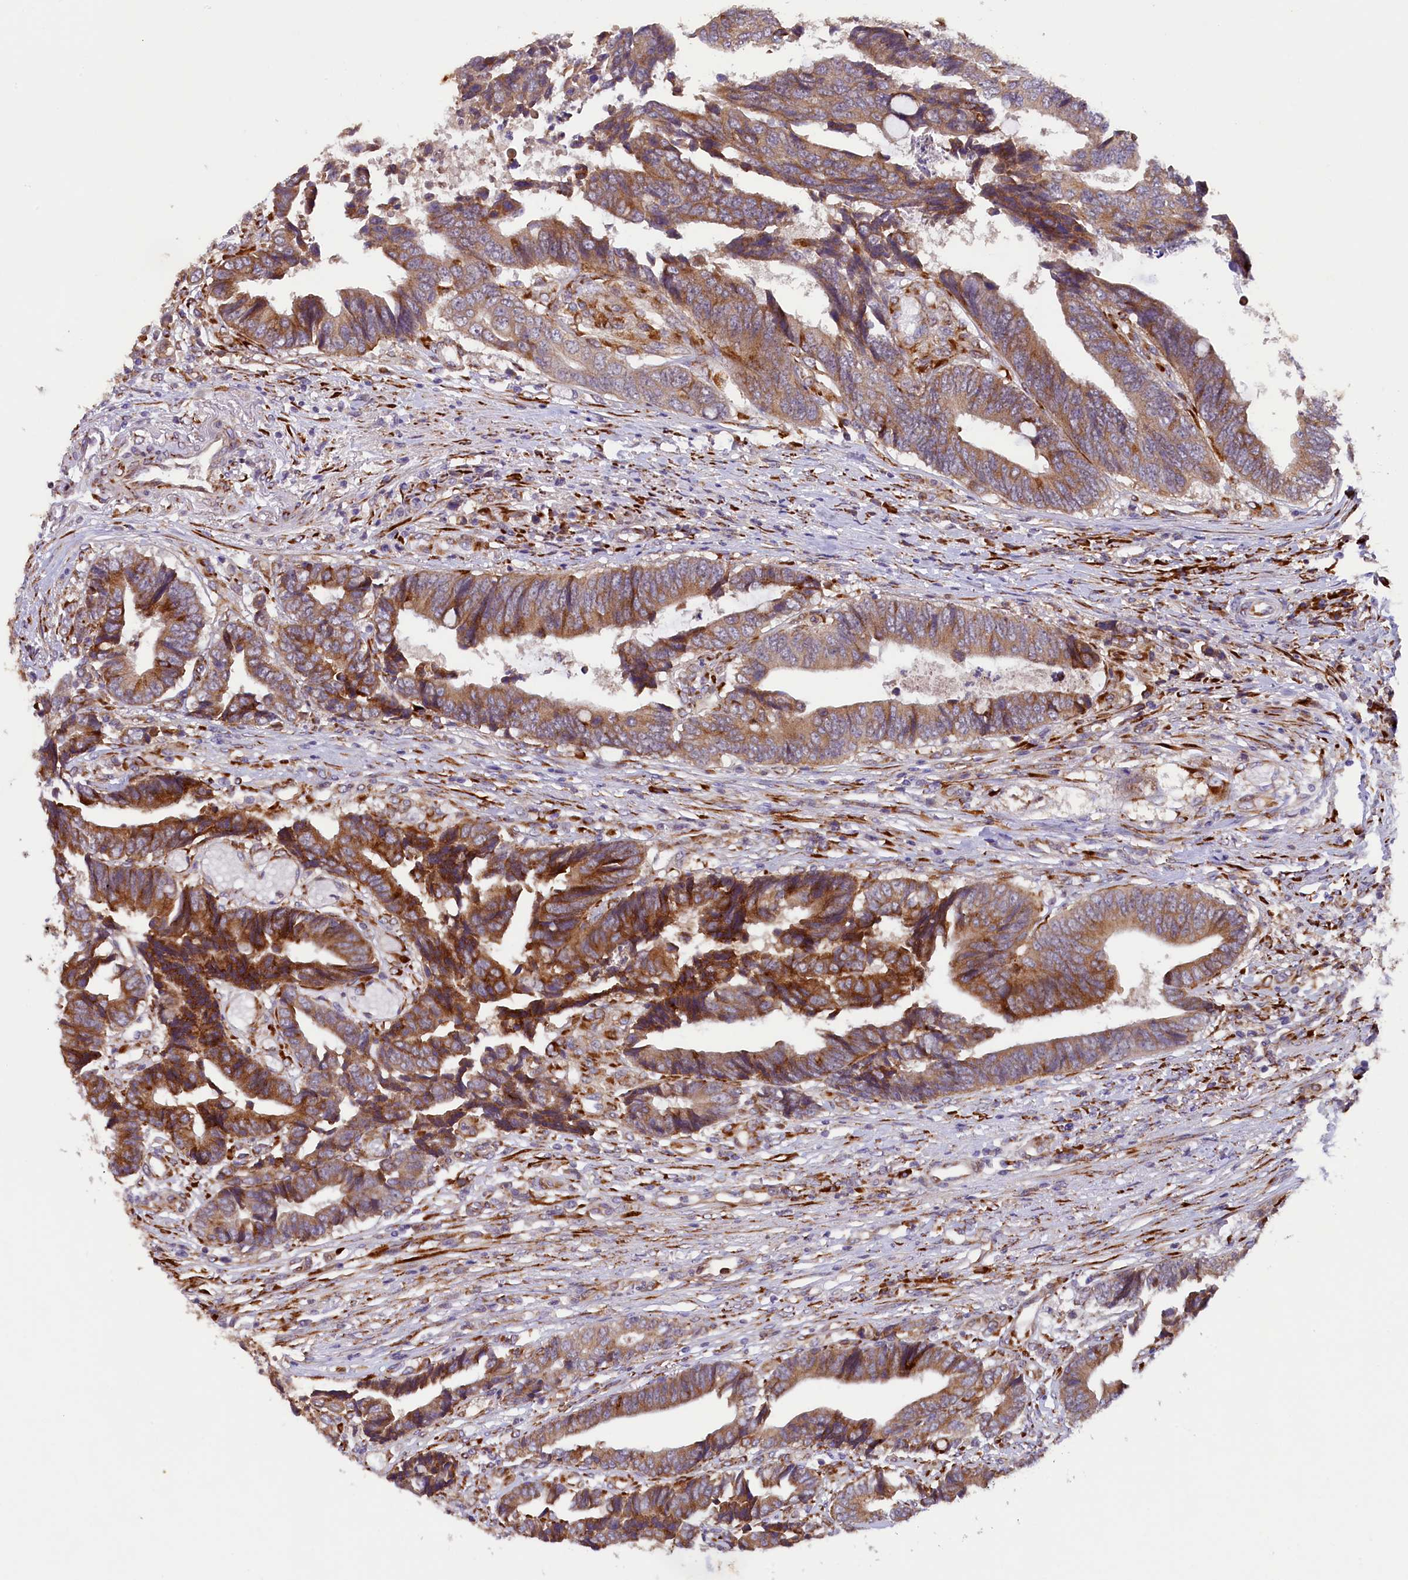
{"staining": {"intensity": "strong", "quantity": ">75%", "location": "cytoplasmic/membranous"}, "tissue": "colorectal cancer", "cell_type": "Tumor cells", "image_type": "cancer", "snomed": [{"axis": "morphology", "description": "Adenocarcinoma, NOS"}, {"axis": "topography", "description": "Rectum"}], "caption": "Immunohistochemistry staining of colorectal cancer (adenocarcinoma), which displays high levels of strong cytoplasmic/membranous expression in approximately >75% of tumor cells indicating strong cytoplasmic/membranous protein staining. The staining was performed using DAB (3,3'-diaminobenzidine) (brown) for protein detection and nuclei were counterstained in hematoxylin (blue).", "gene": "SSC5D", "patient": {"sex": "male", "age": 84}}